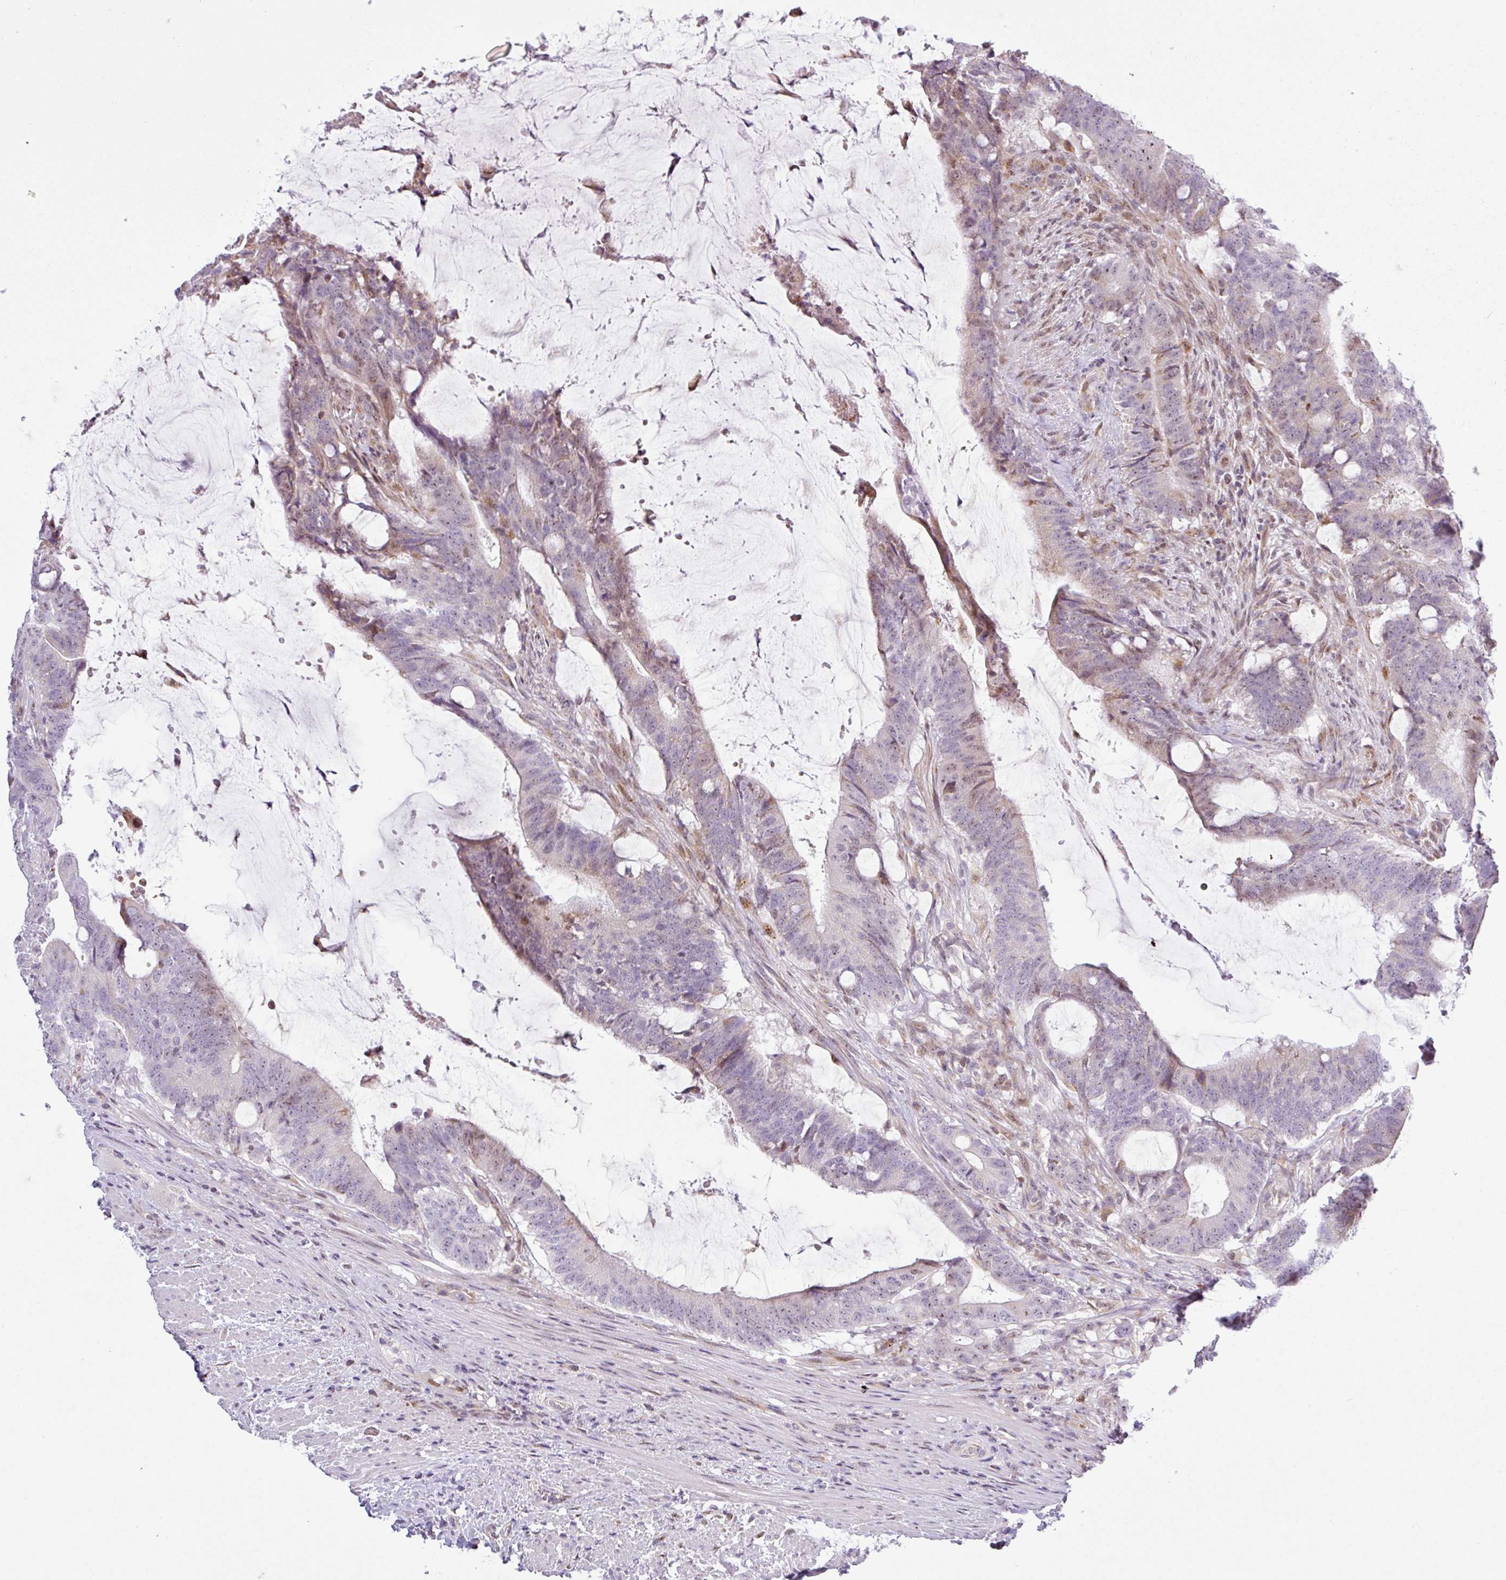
{"staining": {"intensity": "moderate", "quantity": "25%-75%", "location": "nuclear"}, "tissue": "colorectal cancer", "cell_type": "Tumor cells", "image_type": "cancer", "snomed": [{"axis": "morphology", "description": "Adenocarcinoma, NOS"}, {"axis": "topography", "description": "Colon"}], "caption": "Immunohistochemistry of colorectal adenocarcinoma exhibits medium levels of moderate nuclear staining in about 25%-75% of tumor cells. Using DAB (3,3'-diaminobenzidine) (brown) and hematoxylin (blue) stains, captured at high magnification using brightfield microscopy.", "gene": "NDUFB2", "patient": {"sex": "female", "age": 43}}